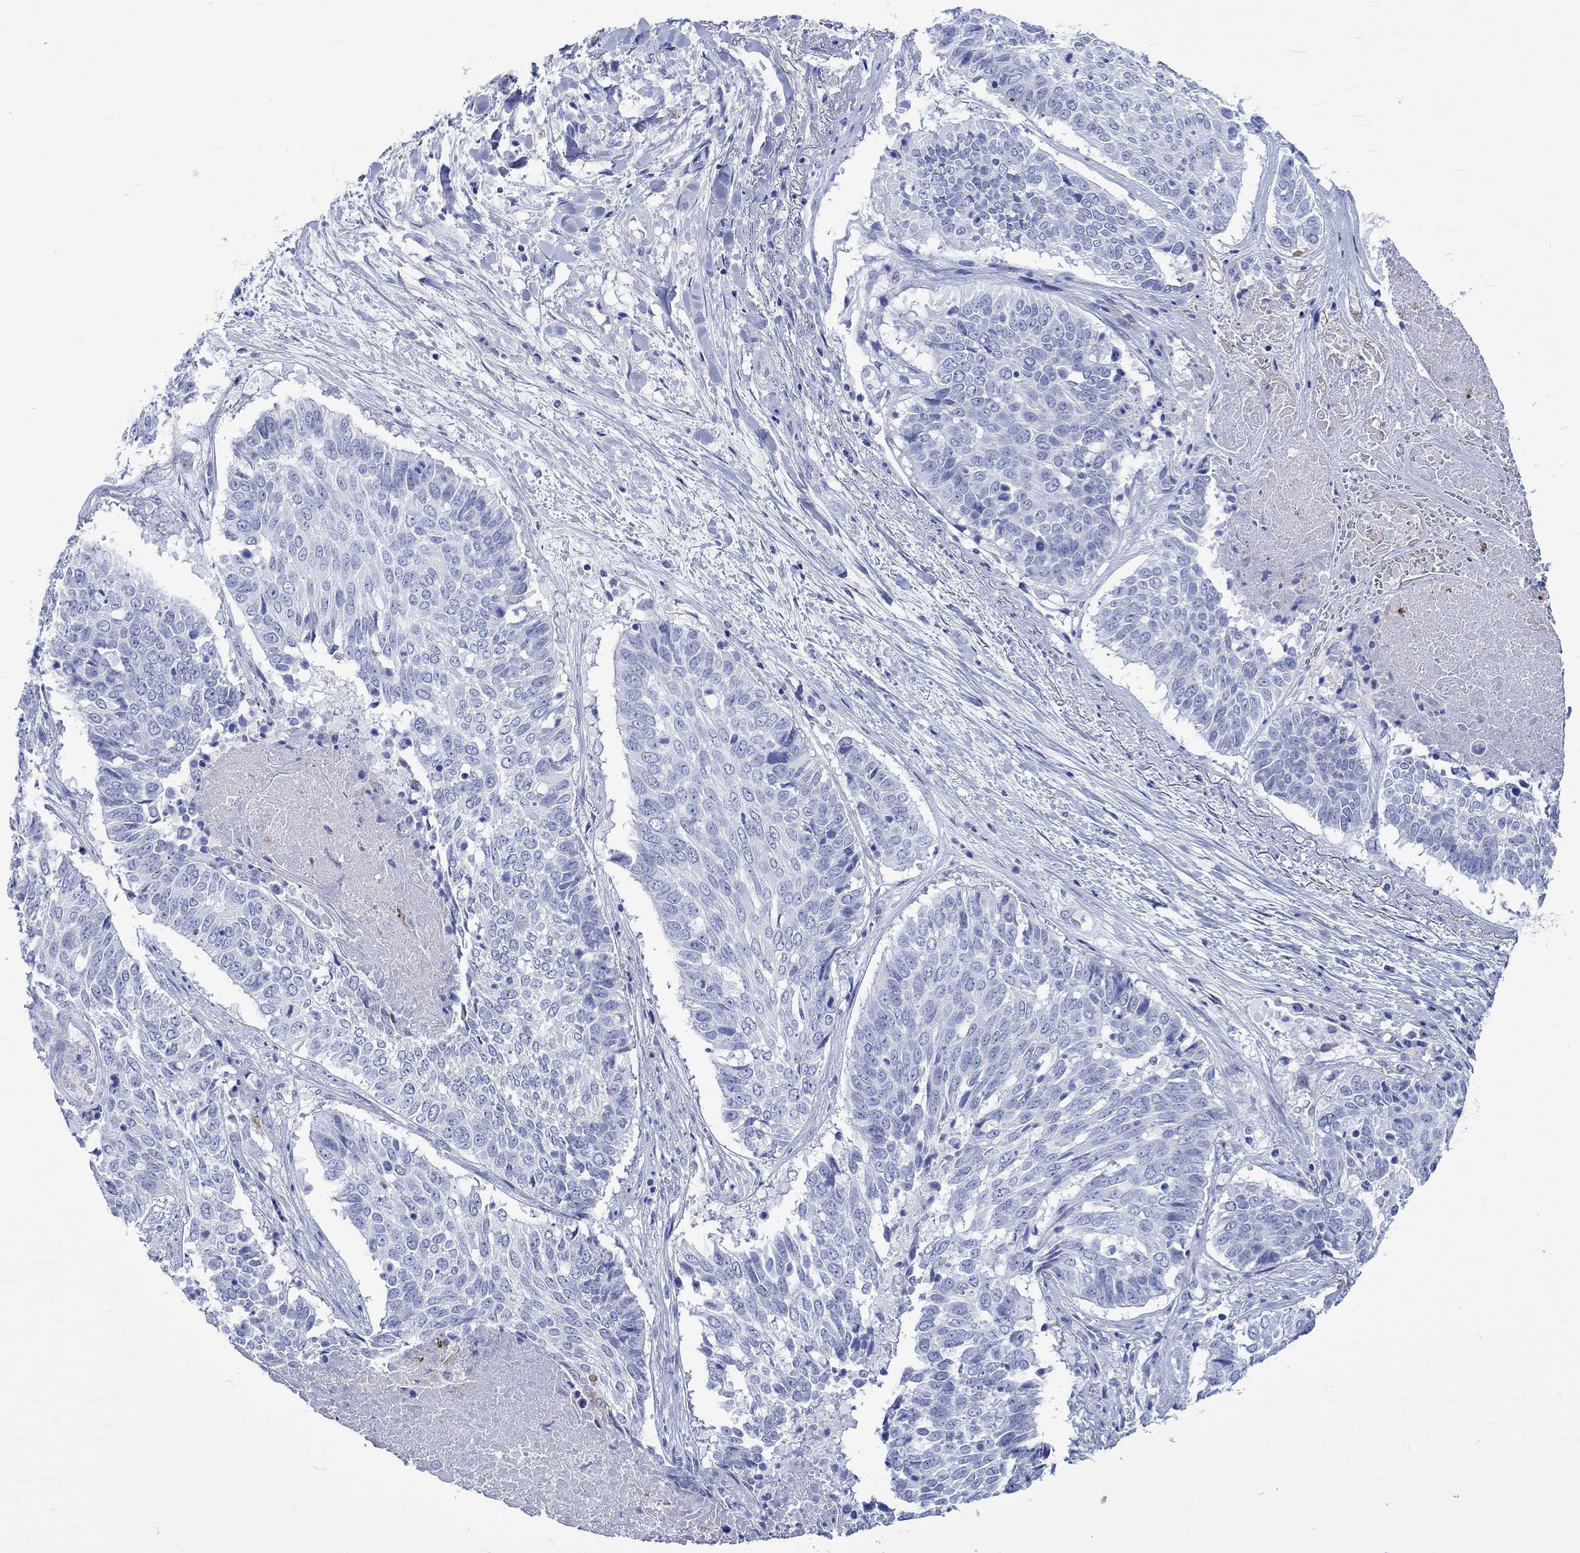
{"staining": {"intensity": "negative", "quantity": "none", "location": "none"}, "tissue": "lung cancer", "cell_type": "Tumor cells", "image_type": "cancer", "snomed": [{"axis": "morphology", "description": "Squamous cell carcinoma, NOS"}, {"axis": "topography", "description": "Lung"}], "caption": "Immunohistochemistry (IHC) histopathology image of human lung squamous cell carcinoma stained for a protein (brown), which displays no staining in tumor cells.", "gene": "KLHL33", "patient": {"sex": "male", "age": 64}}